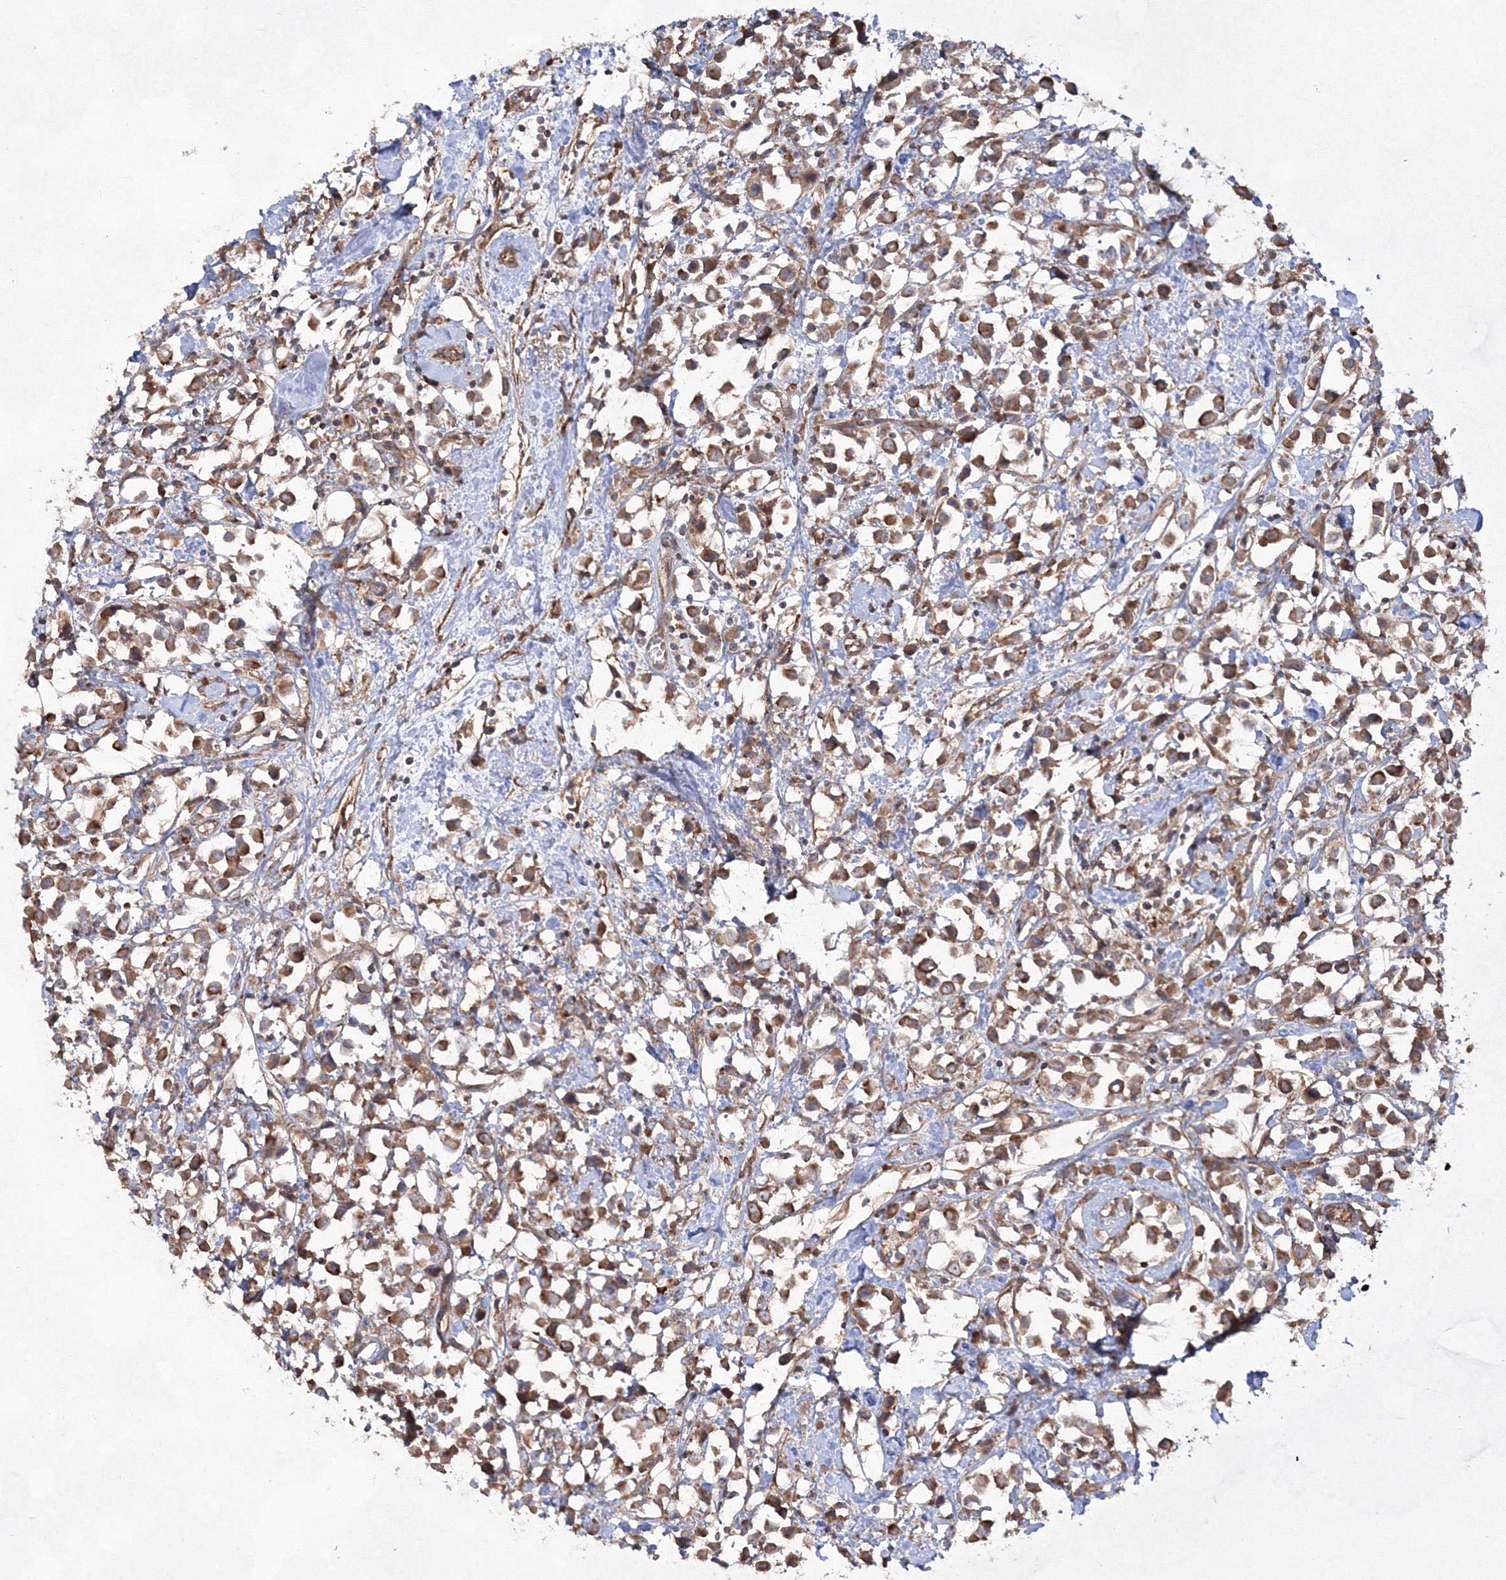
{"staining": {"intensity": "moderate", "quantity": ">75%", "location": "cytoplasmic/membranous"}, "tissue": "breast cancer", "cell_type": "Tumor cells", "image_type": "cancer", "snomed": [{"axis": "morphology", "description": "Duct carcinoma"}, {"axis": "topography", "description": "Breast"}], "caption": "An image showing moderate cytoplasmic/membranous positivity in approximately >75% of tumor cells in breast cancer, as visualized by brown immunohistochemical staining.", "gene": "EXOC6", "patient": {"sex": "female", "age": 61}}